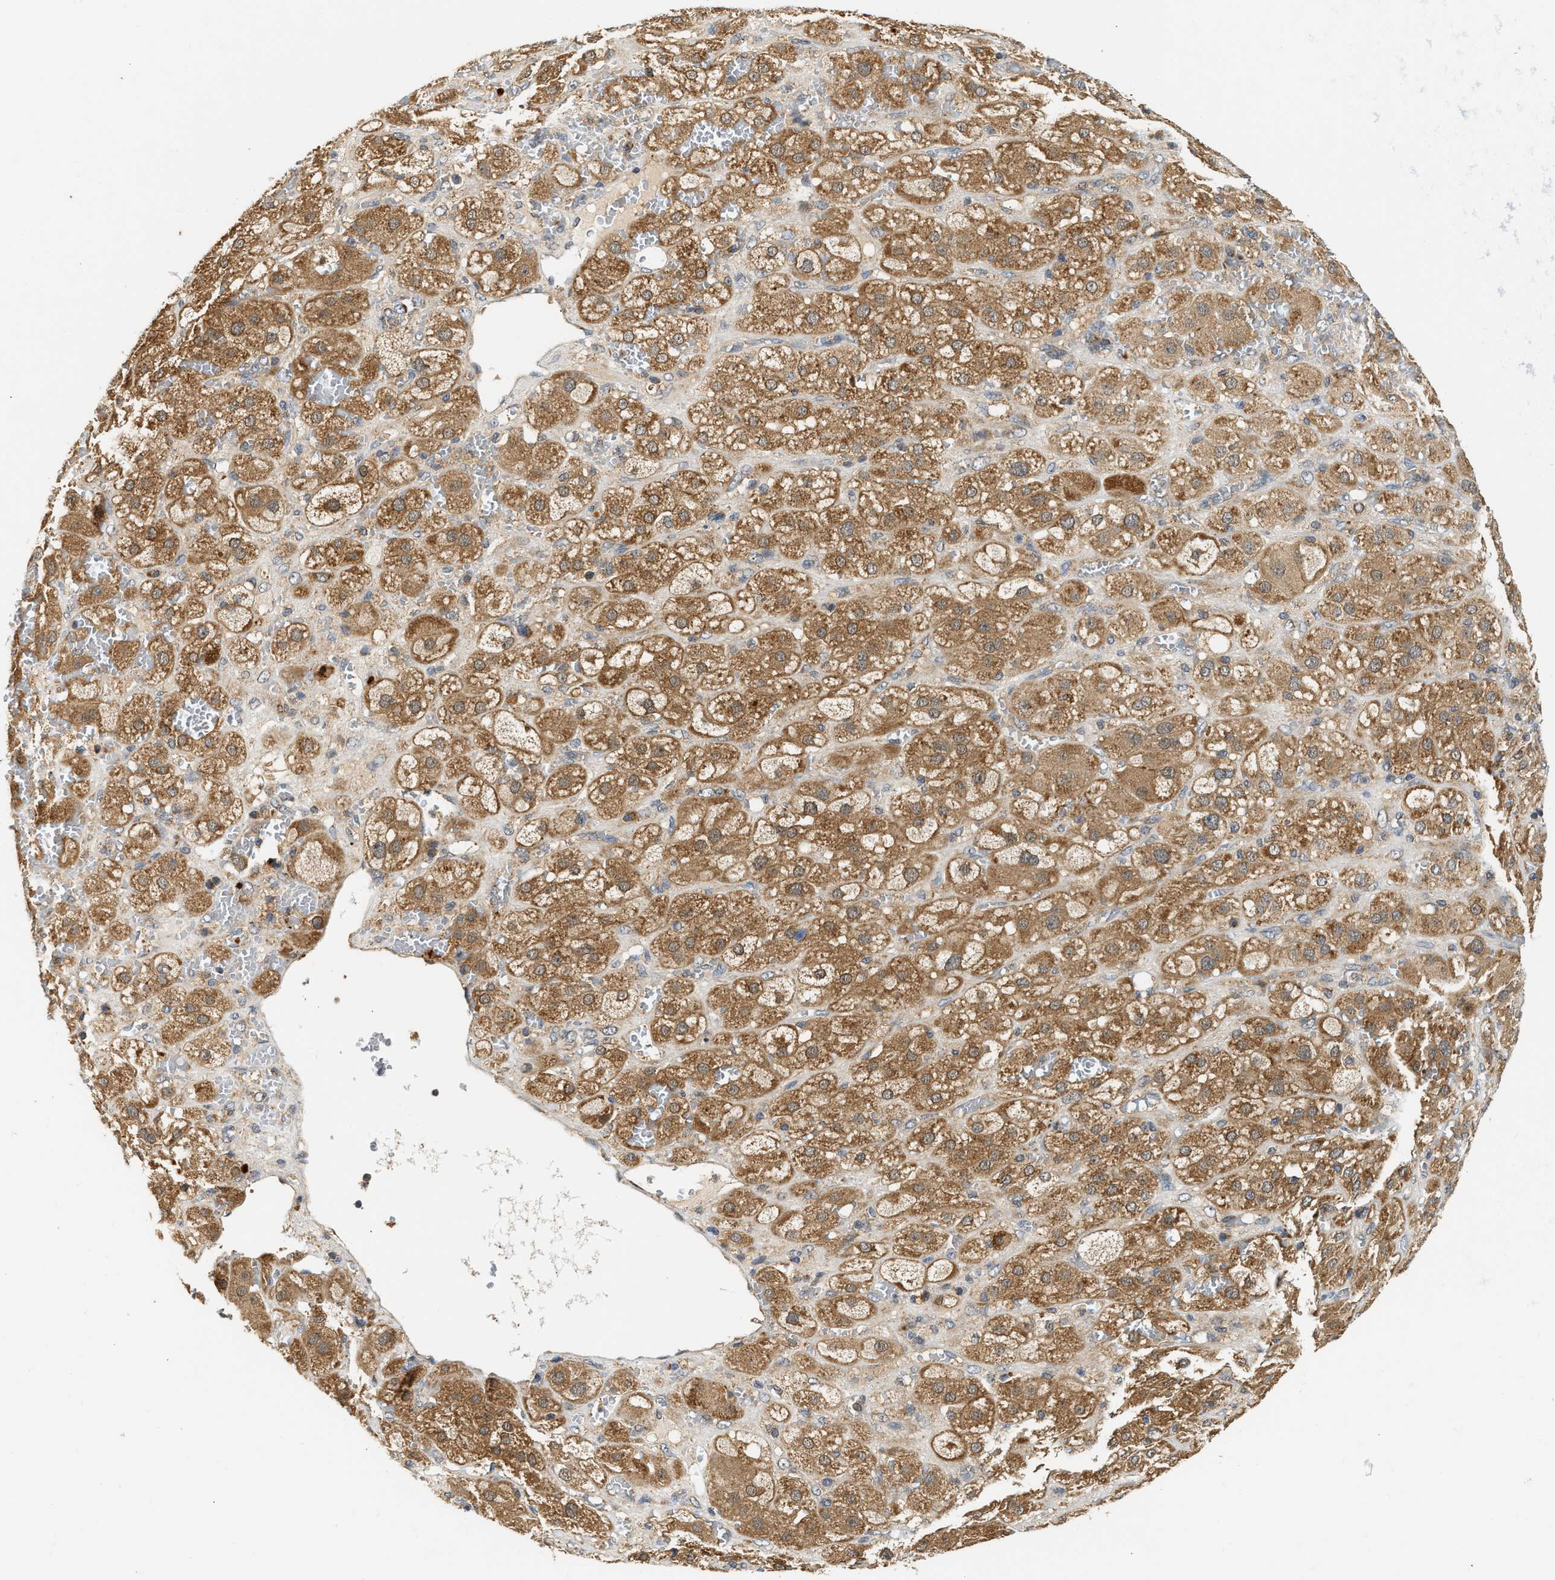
{"staining": {"intensity": "moderate", "quantity": ">75%", "location": "cytoplasmic/membranous"}, "tissue": "adrenal gland", "cell_type": "Glandular cells", "image_type": "normal", "snomed": [{"axis": "morphology", "description": "Normal tissue, NOS"}, {"axis": "topography", "description": "Adrenal gland"}], "caption": "A high-resolution micrograph shows immunohistochemistry staining of normal adrenal gland, which displays moderate cytoplasmic/membranous positivity in about >75% of glandular cells.", "gene": "EXTL2", "patient": {"sex": "female", "age": 47}}